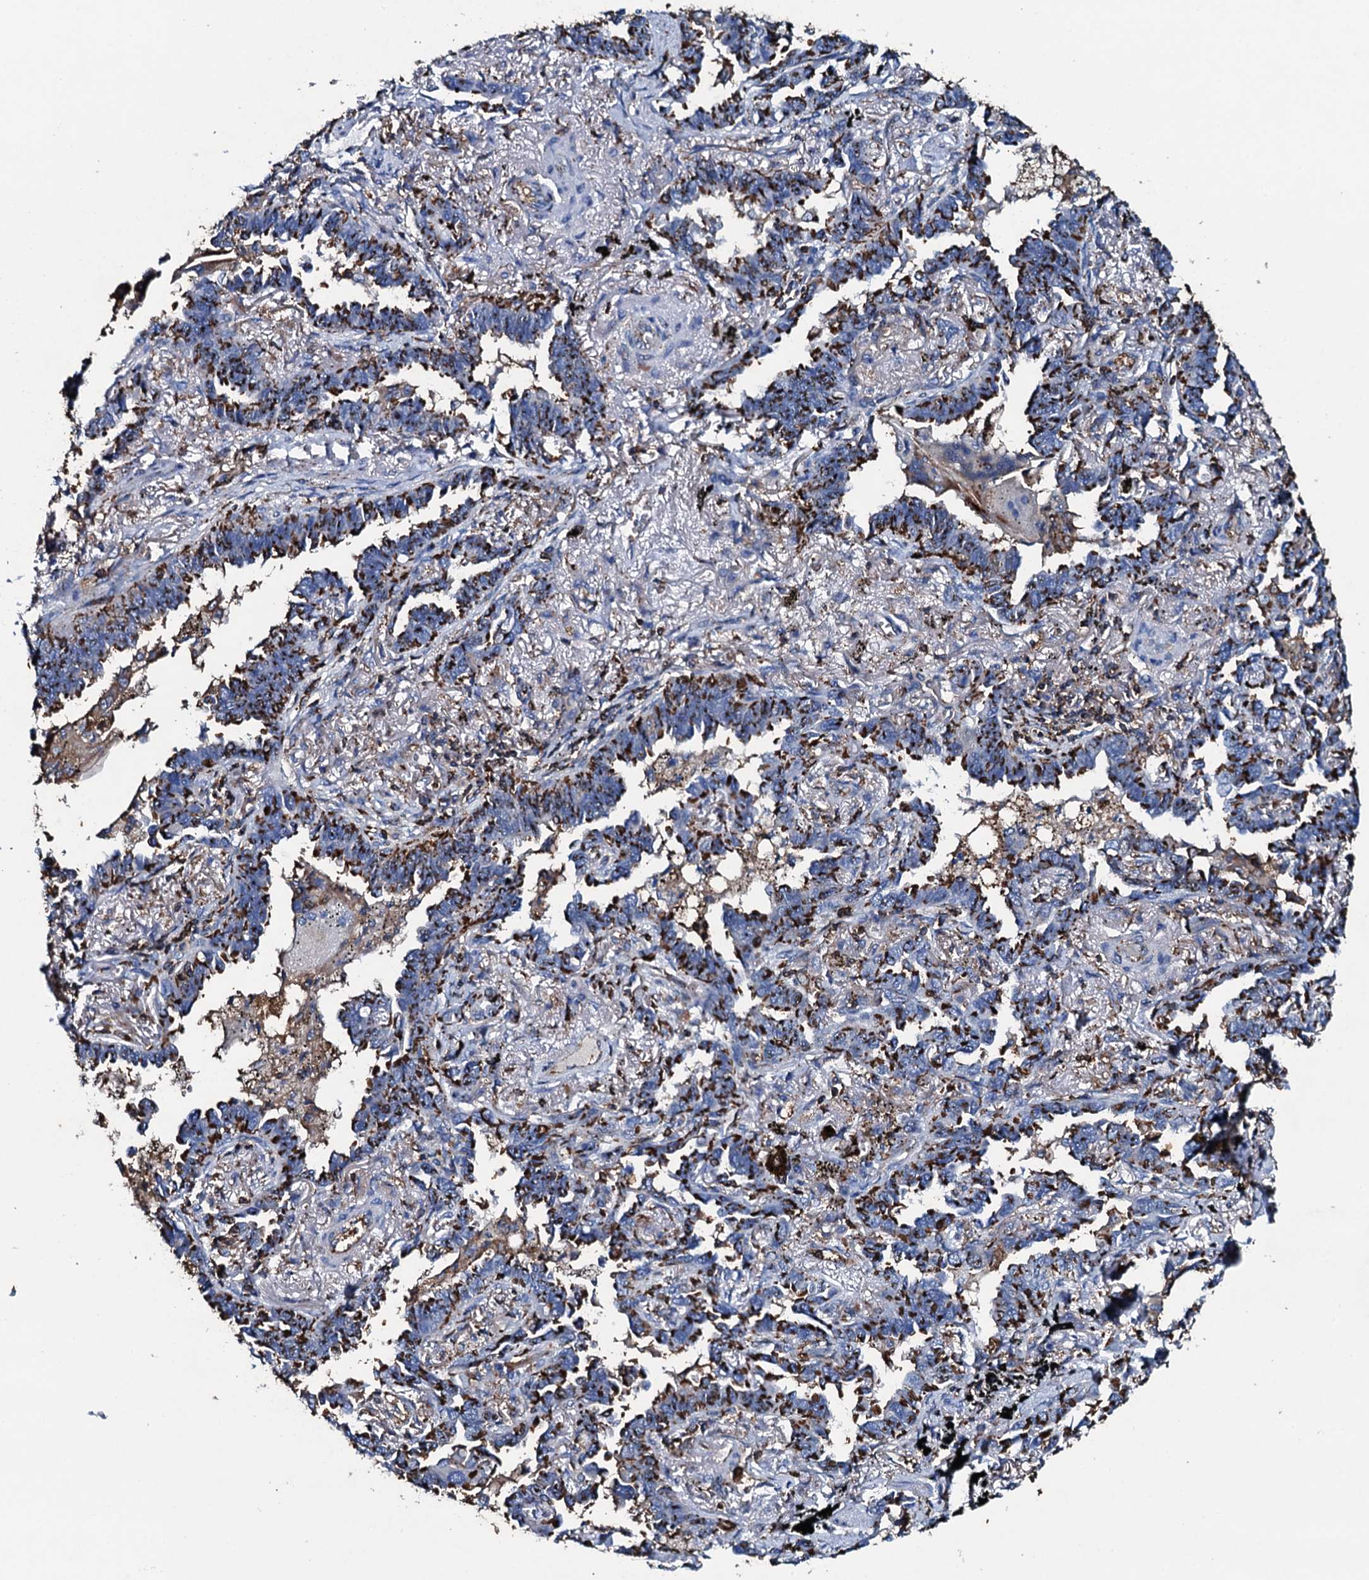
{"staining": {"intensity": "moderate", "quantity": "25%-75%", "location": "cytoplasmic/membranous,nuclear"}, "tissue": "lung cancer", "cell_type": "Tumor cells", "image_type": "cancer", "snomed": [{"axis": "morphology", "description": "Adenocarcinoma, NOS"}, {"axis": "topography", "description": "Lung"}], "caption": "This is an image of immunohistochemistry (IHC) staining of lung adenocarcinoma, which shows moderate staining in the cytoplasmic/membranous and nuclear of tumor cells.", "gene": "MS4A4E", "patient": {"sex": "male", "age": 67}}